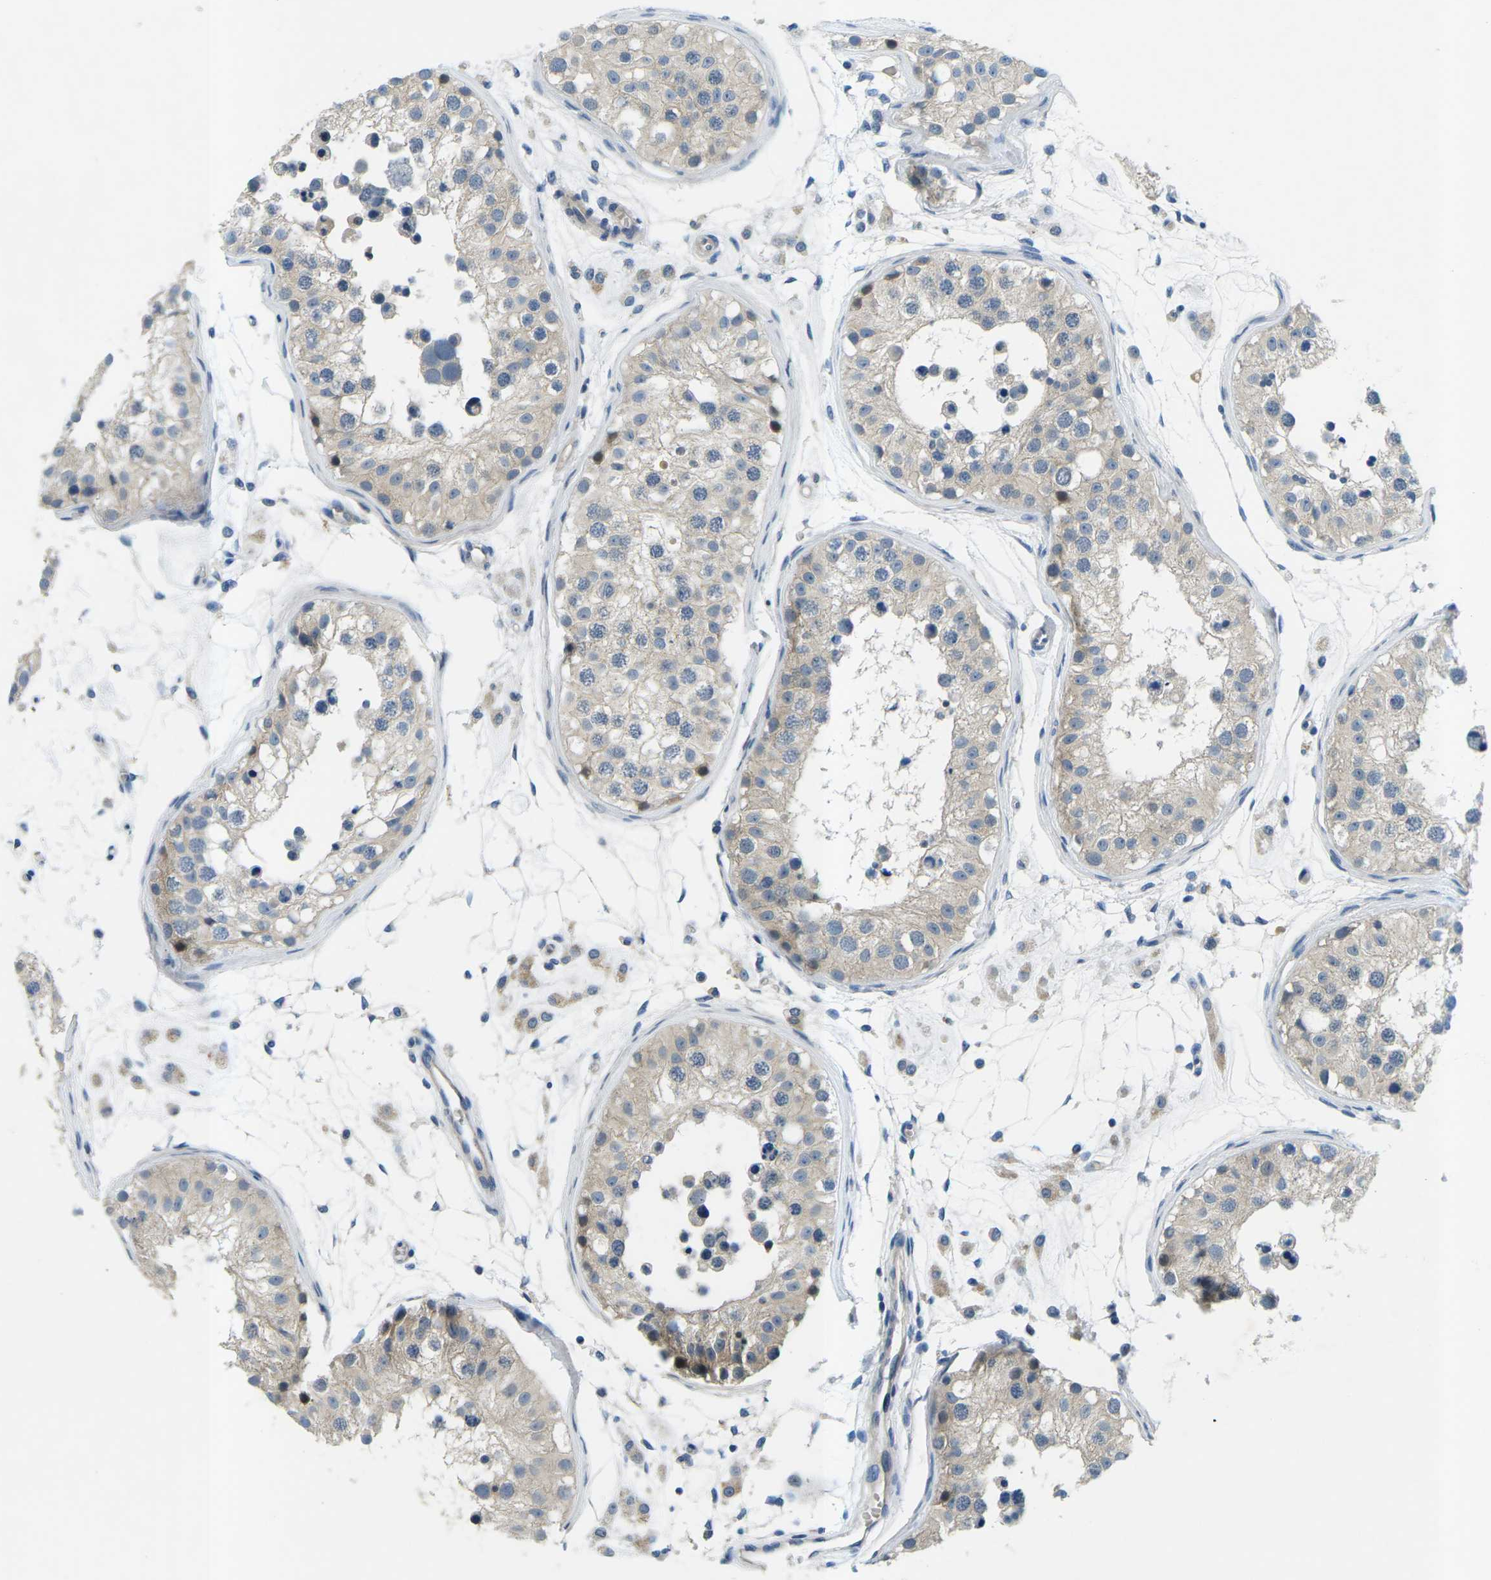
{"staining": {"intensity": "moderate", "quantity": "<25%", "location": "cytoplasmic/membranous"}, "tissue": "testis", "cell_type": "Cells in seminiferous ducts", "image_type": "normal", "snomed": [{"axis": "morphology", "description": "Normal tissue, NOS"}, {"axis": "morphology", "description": "Adenocarcinoma, metastatic, NOS"}, {"axis": "topography", "description": "Testis"}], "caption": "DAB (3,3'-diaminobenzidine) immunohistochemical staining of benign testis displays moderate cytoplasmic/membranous protein expression in about <25% of cells in seminiferous ducts. (Stains: DAB in brown, nuclei in blue, Microscopy: brightfield microscopy at high magnification).", "gene": "CTNND1", "patient": {"sex": "male", "age": 26}}